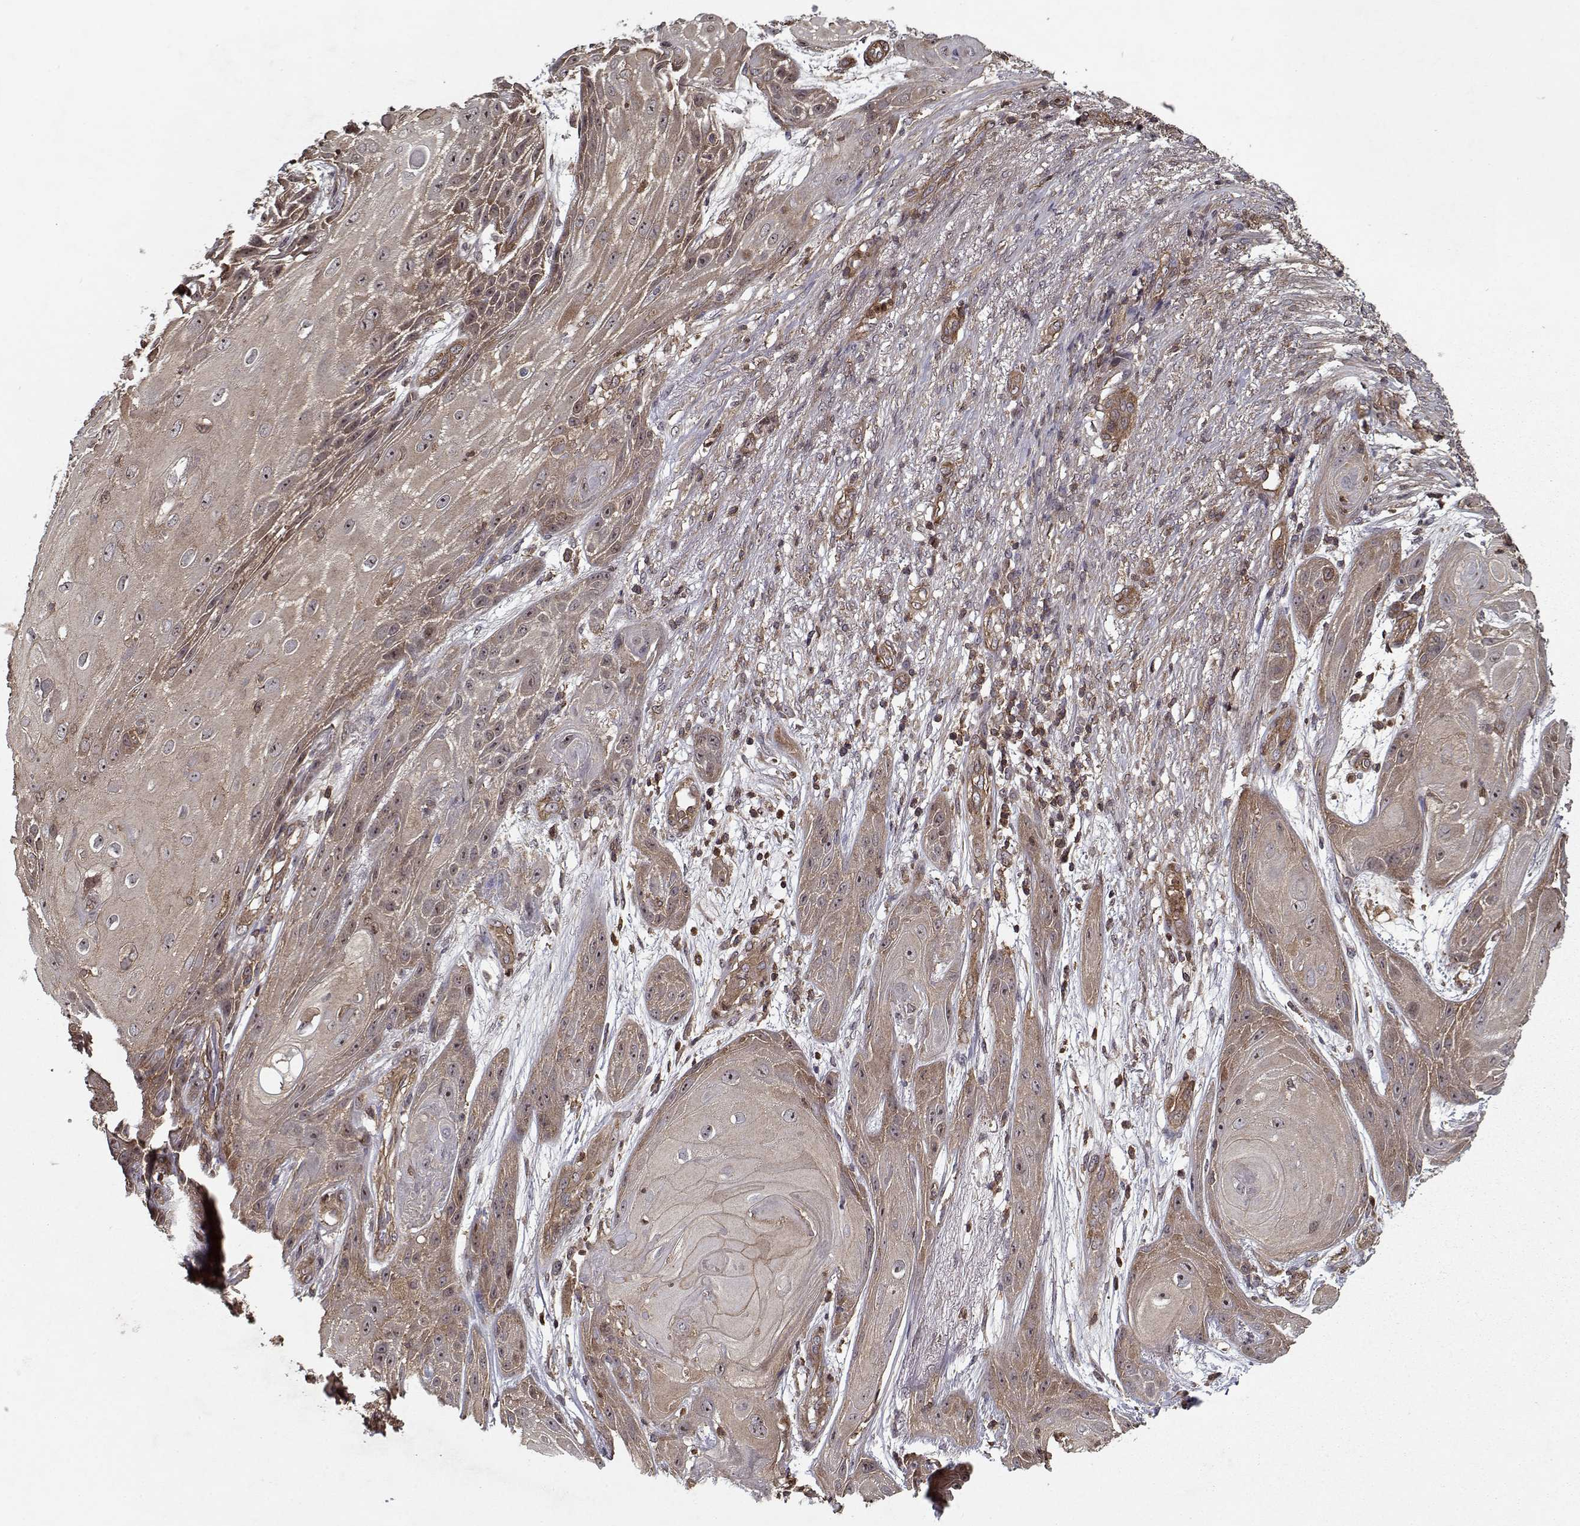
{"staining": {"intensity": "weak", "quantity": ">75%", "location": "cytoplasmic/membranous"}, "tissue": "skin cancer", "cell_type": "Tumor cells", "image_type": "cancer", "snomed": [{"axis": "morphology", "description": "Squamous cell carcinoma, NOS"}, {"axis": "topography", "description": "Skin"}], "caption": "Skin cancer (squamous cell carcinoma) tissue exhibits weak cytoplasmic/membranous positivity in about >75% of tumor cells (DAB (3,3'-diaminobenzidine) = brown stain, brightfield microscopy at high magnification).", "gene": "PPP1R12A", "patient": {"sex": "male", "age": 62}}